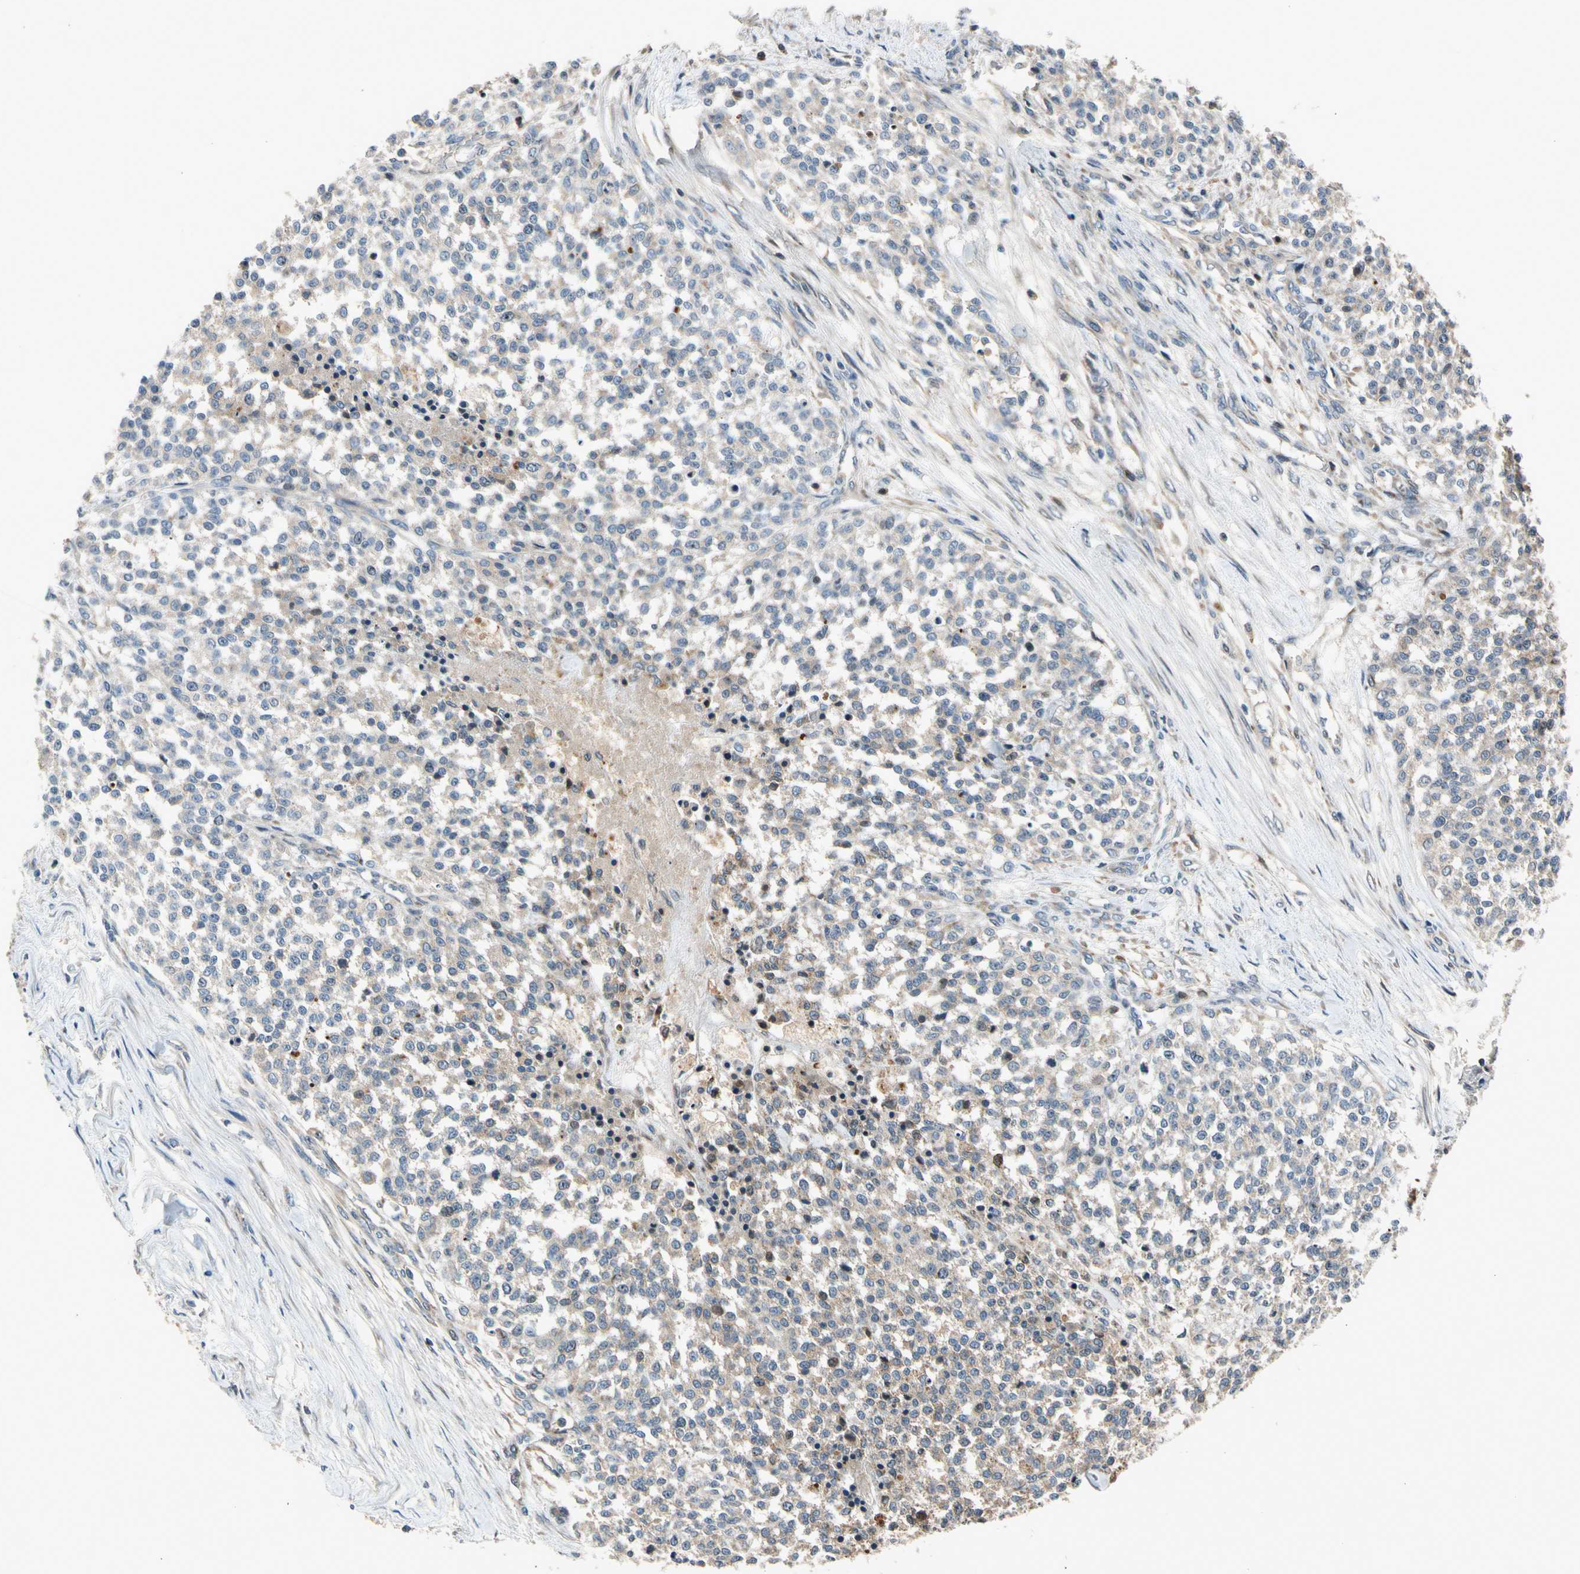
{"staining": {"intensity": "weak", "quantity": ">75%", "location": "cytoplasmic/membranous"}, "tissue": "testis cancer", "cell_type": "Tumor cells", "image_type": "cancer", "snomed": [{"axis": "morphology", "description": "Seminoma, NOS"}, {"axis": "topography", "description": "Testis"}], "caption": "Testis cancer tissue demonstrates weak cytoplasmic/membranous expression in approximately >75% of tumor cells The staining was performed using DAB, with brown indicating positive protein expression. Nuclei are stained blue with hematoxylin.", "gene": "NPHP3", "patient": {"sex": "male", "age": 59}}